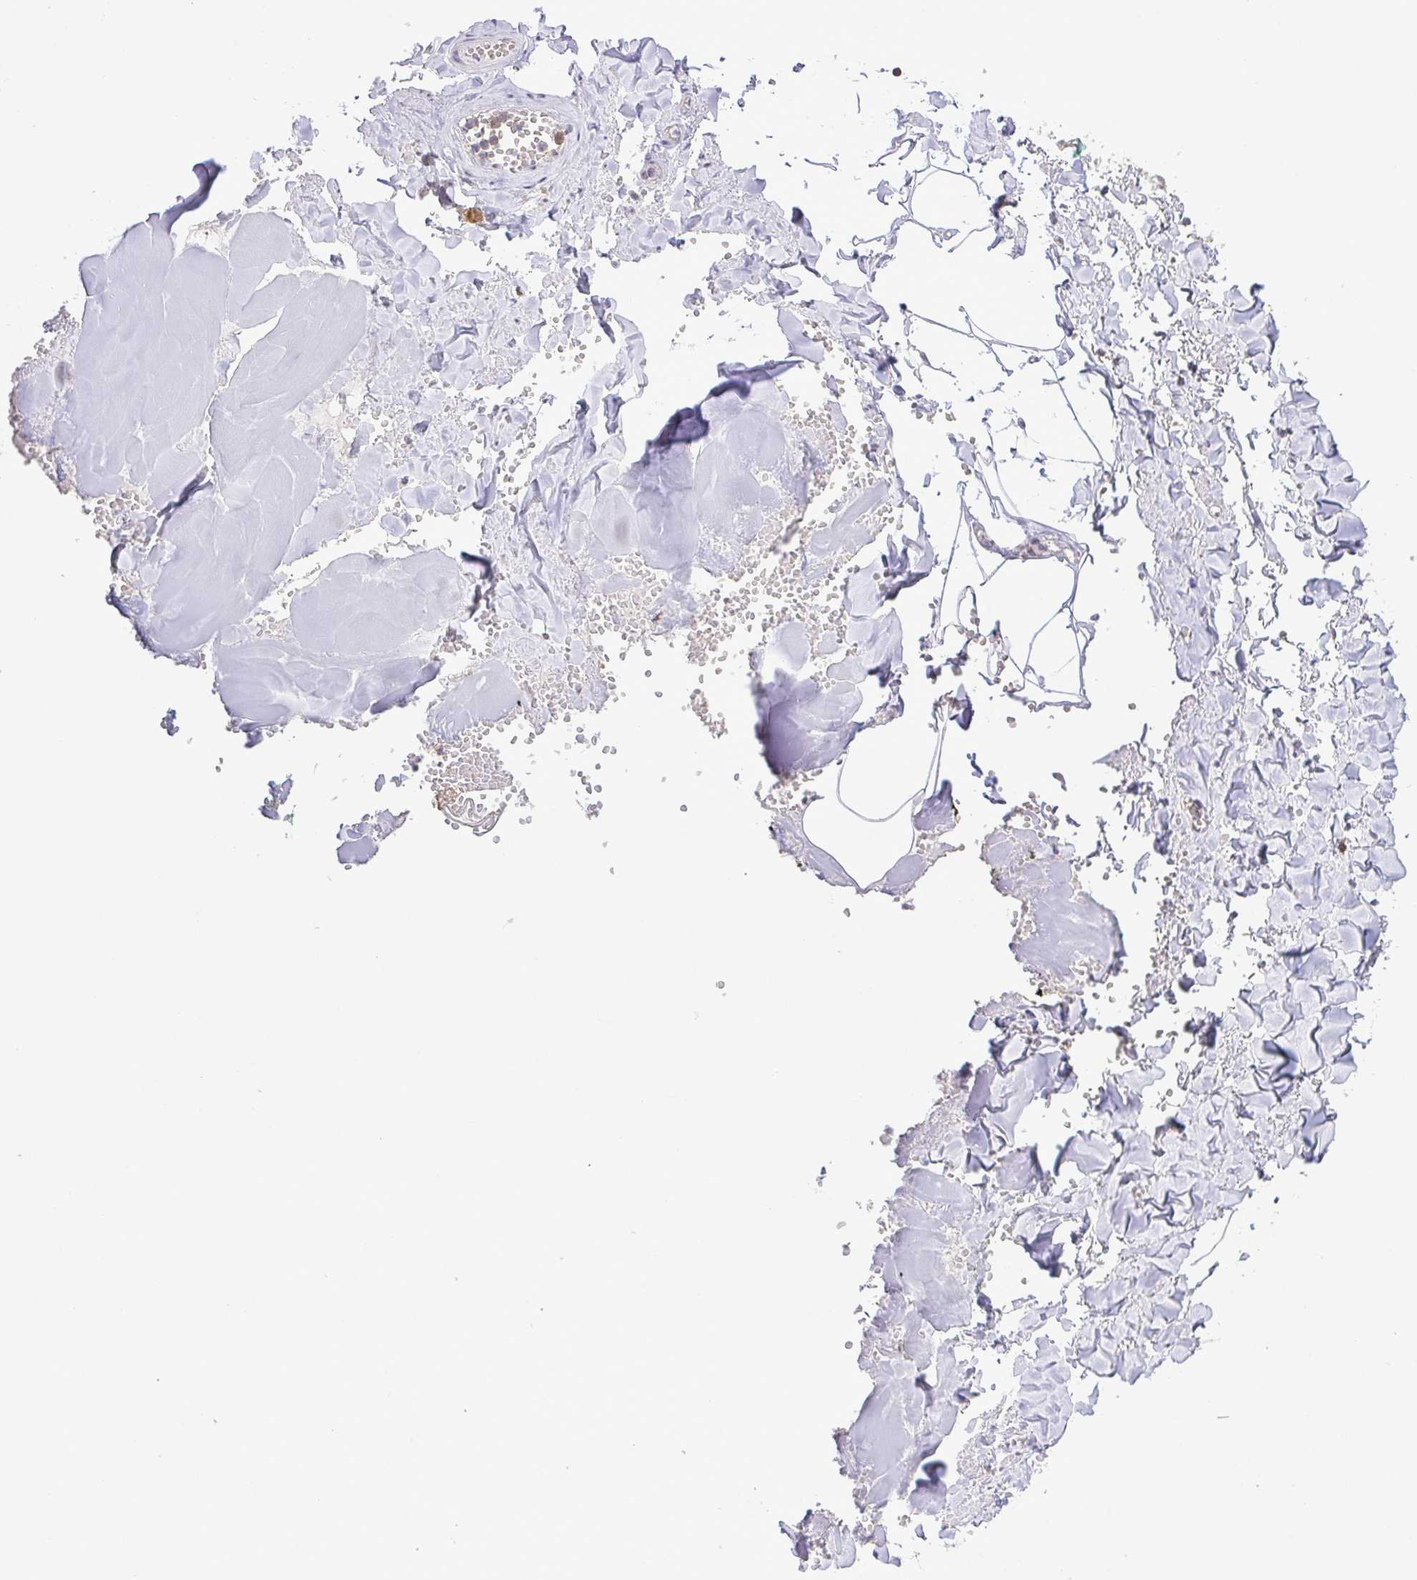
{"staining": {"intensity": "negative", "quantity": "none", "location": "none"}, "tissue": "adipose tissue", "cell_type": "Adipocytes", "image_type": "normal", "snomed": [{"axis": "morphology", "description": "Normal tissue, NOS"}, {"axis": "topography", "description": "Vulva"}, {"axis": "topography", "description": "Peripheral nerve tissue"}], "caption": "An immunohistochemistry (IHC) histopathology image of normal adipose tissue is shown. There is no staining in adipocytes of adipose tissue.", "gene": "RSL24D1", "patient": {"sex": "female", "age": 66}}